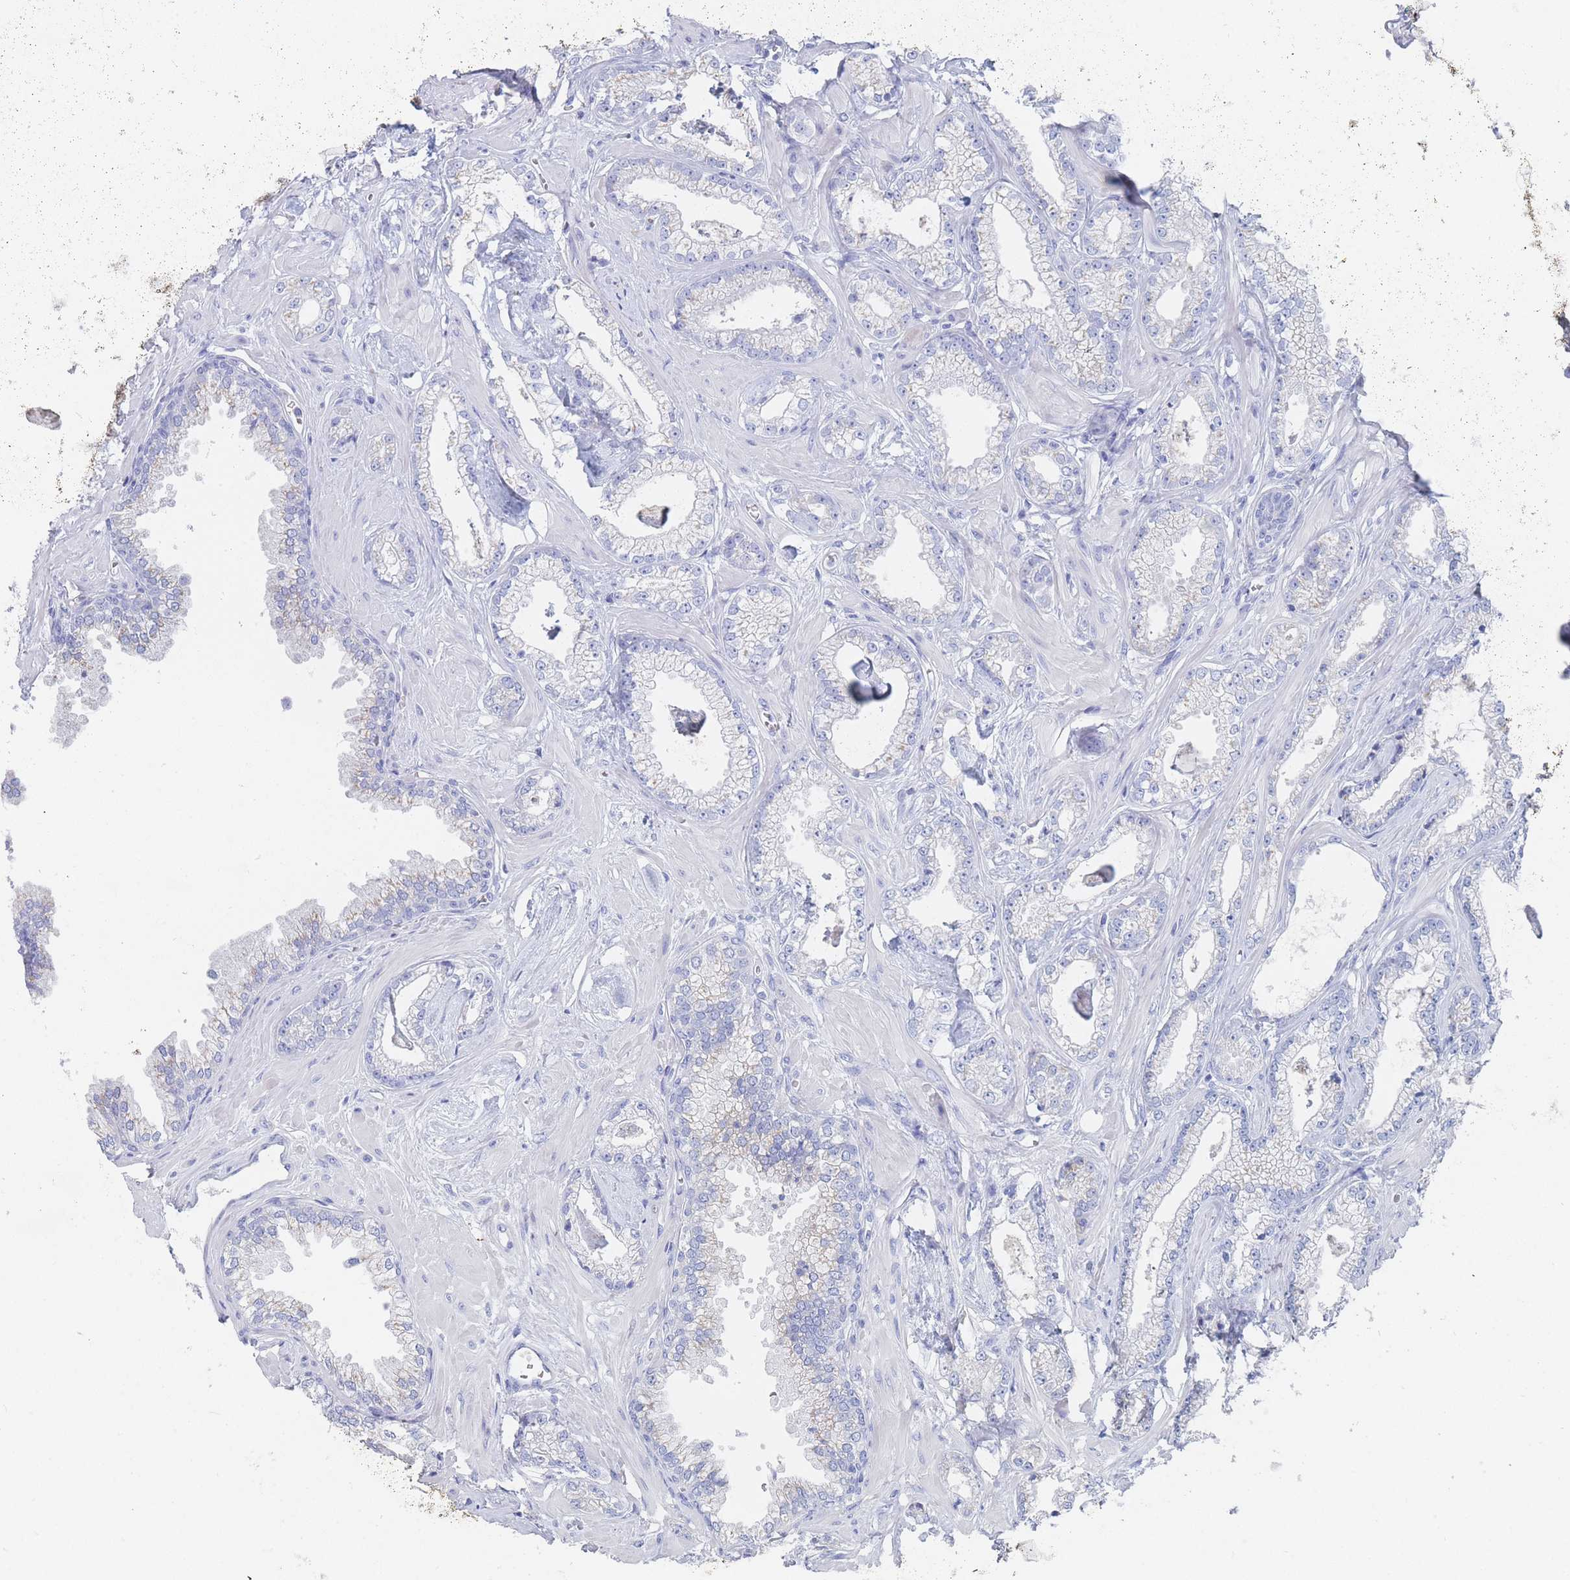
{"staining": {"intensity": "negative", "quantity": "none", "location": "none"}, "tissue": "prostate cancer", "cell_type": "Tumor cells", "image_type": "cancer", "snomed": [{"axis": "morphology", "description": "Adenocarcinoma, Low grade"}, {"axis": "topography", "description": "Prostate"}], "caption": "DAB (3,3'-diaminobenzidine) immunohistochemical staining of prostate cancer (low-grade adenocarcinoma) displays no significant staining in tumor cells.", "gene": "SLC25A35", "patient": {"sex": "male", "age": 60}}